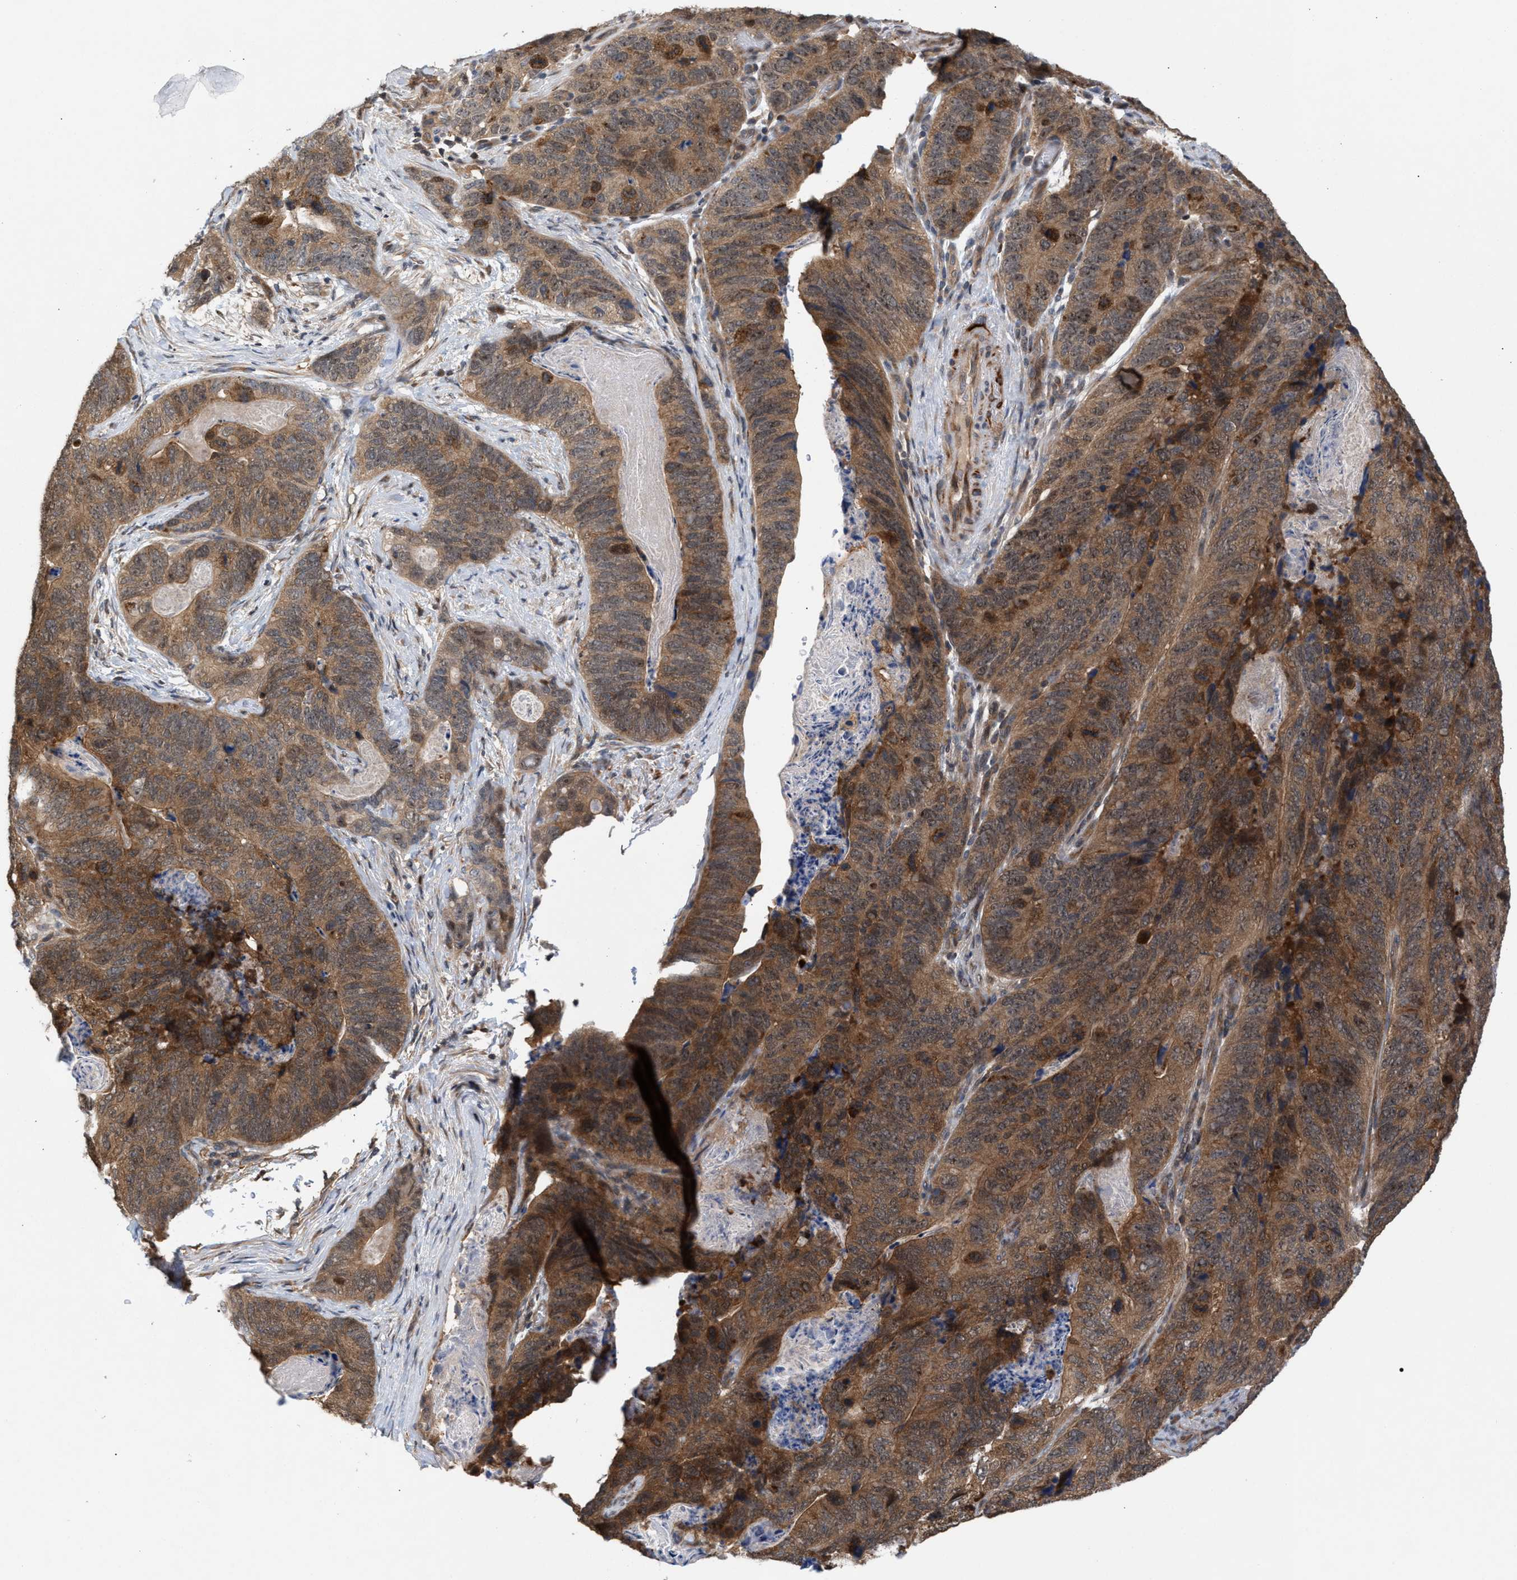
{"staining": {"intensity": "moderate", "quantity": ">75%", "location": "cytoplasmic/membranous"}, "tissue": "stomach cancer", "cell_type": "Tumor cells", "image_type": "cancer", "snomed": [{"axis": "morphology", "description": "Normal tissue, NOS"}, {"axis": "morphology", "description": "Adenocarcinoma, NOS"}, {"axis": "topography", "description": "Stomach"}], "caption": "An immunohistochemistry histopathology image of neoplastic tissue is shown. Protein staining in brown highlights moderate cytoplasmic/membranous positivity in stomach cancer within tumor cells.", "gene": "GLOD4", "patient": {"sex": "female", "age": 89}}